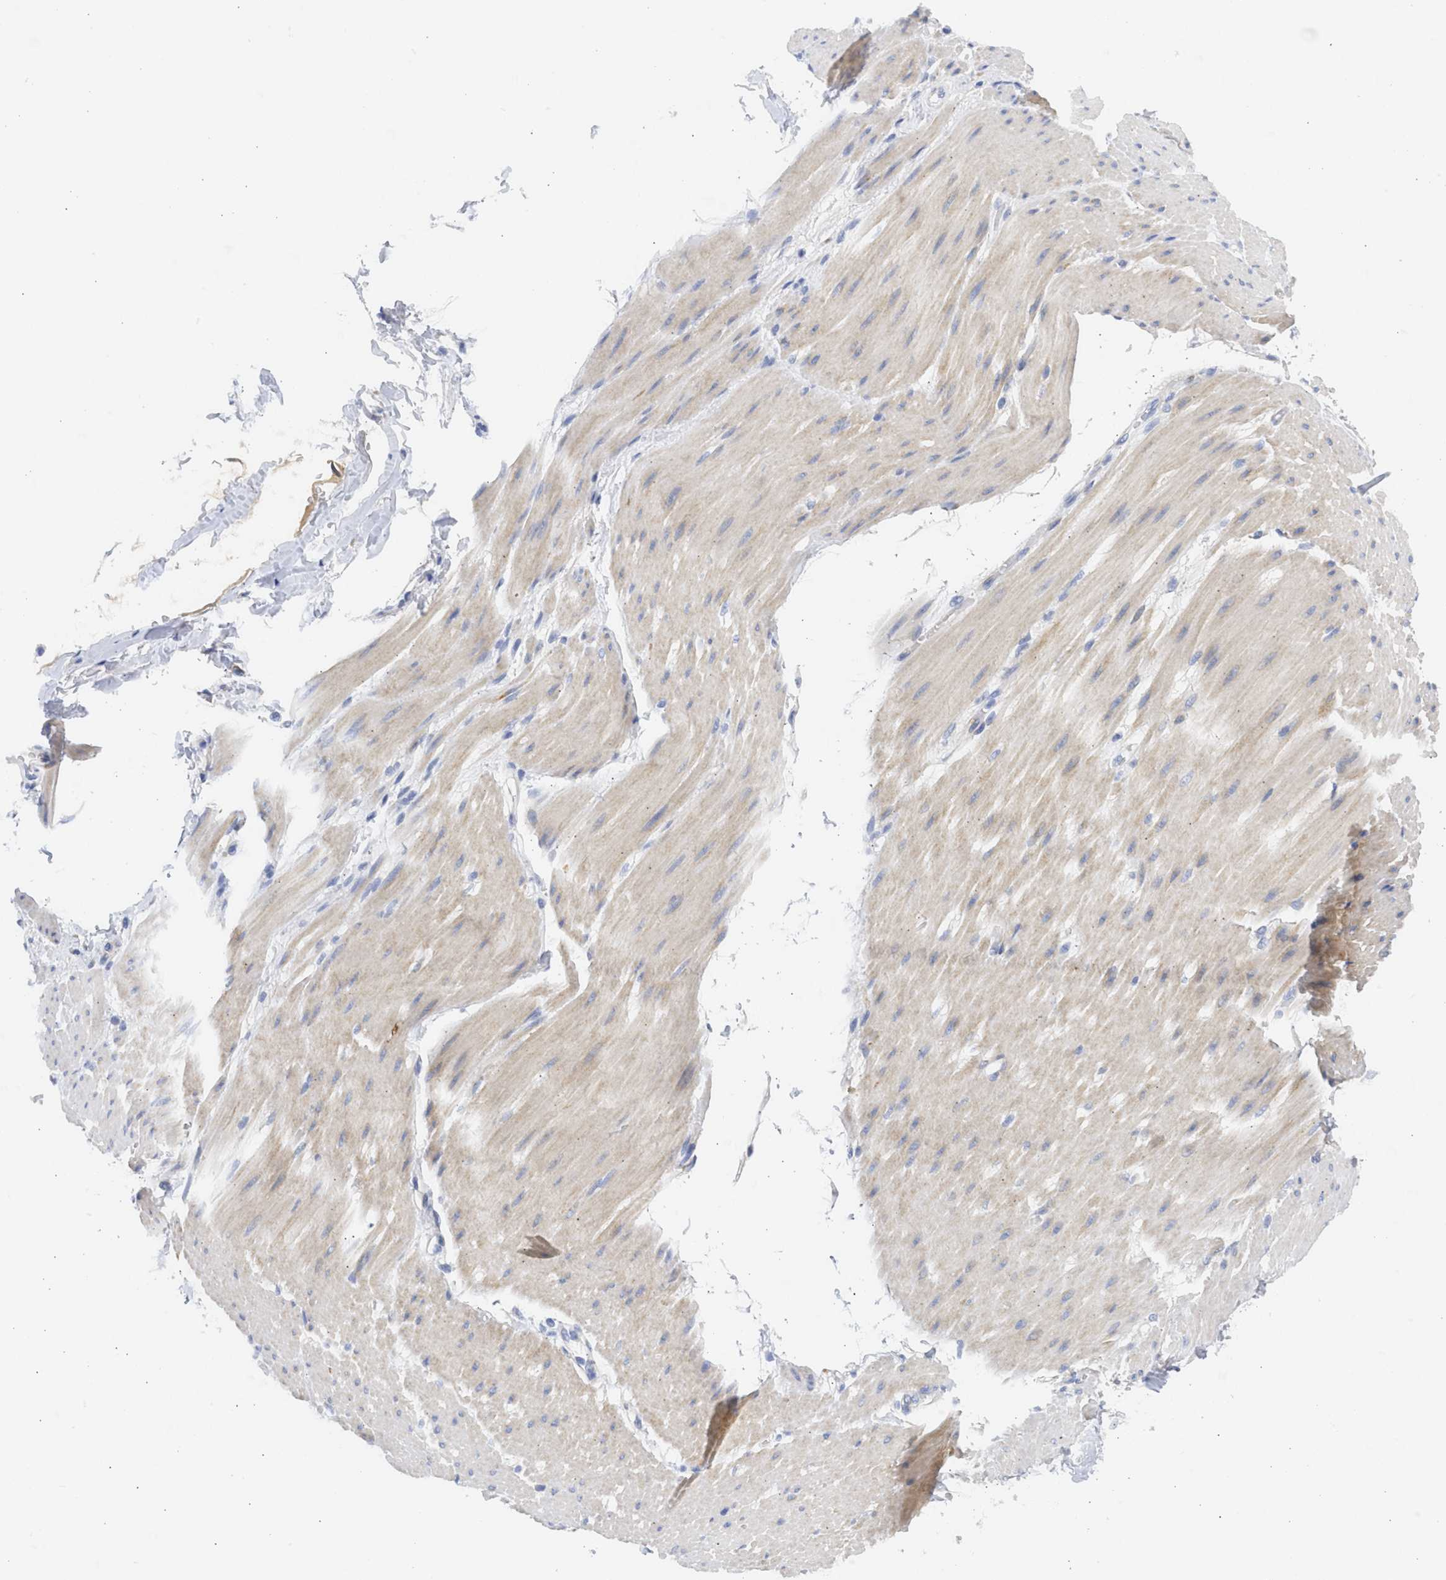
{"staining": {"intensity": "negative", "quantity": "none", "location": "none"}, "tissue": "adipose tissue", "cell_type": "Adipocytes", "image_type": "normal", "snomed": [{"axis": "morphology", "description": "Normal tissue, NOS"}, {"axis": "morphology", "description": "Adenocarcinoma, NOS"}, {"axis": "topography", "description": "Duodenum"}, {"axis": "topography", "description": "Peripheral nerve tissue"}], "caption": "An image of adipose tissue stained for a protein reveals no brown staining in adipocytes. (DAB (3,3'-diaminobenzidine) immunohistochemistry (IHC) with hematoxylin counter stain).", "gene": "SPATA3", "patient": {"sex": "female", "age": 60}}